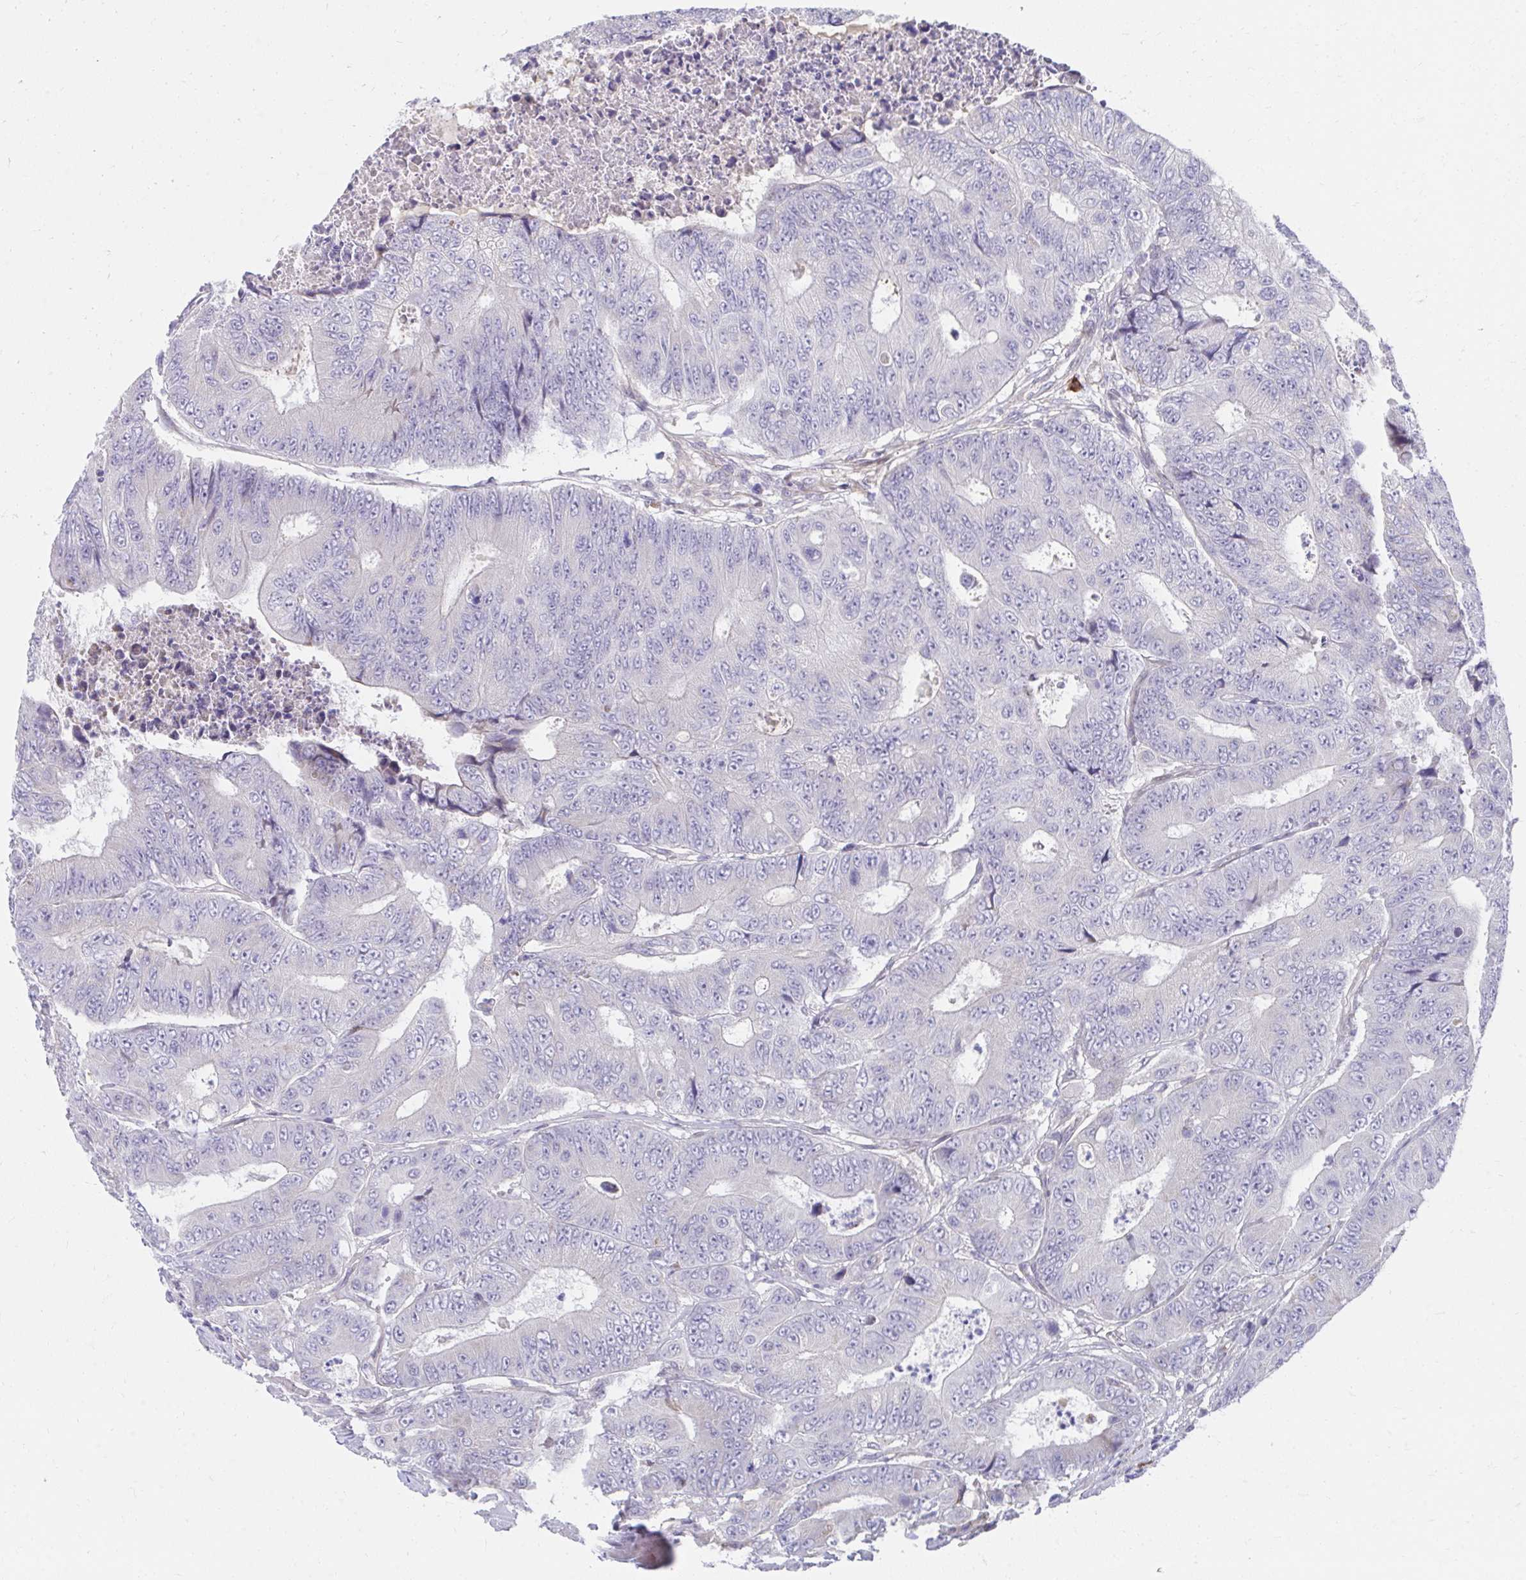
{"staining": {"intensity": "negative", "quantity": "none", "location": "none"}, "tissue": "colorectal cancer", "cell_type": "Tumor cells", "image_type": "cancer", "snomed": [{"axis": "morphology", "description": "Adenocarcinoma, NOS"}, {"axis": "topography", "description": "Colon"}], "caption": "Immunohistochemistry (IHC) image of human colorectal adenocarcinoma stained for a protein (brown), which demonstrates no expression in tumor cells.", "gene": "SLAMF7", "patient": {"sex": "female", "age": 48}}